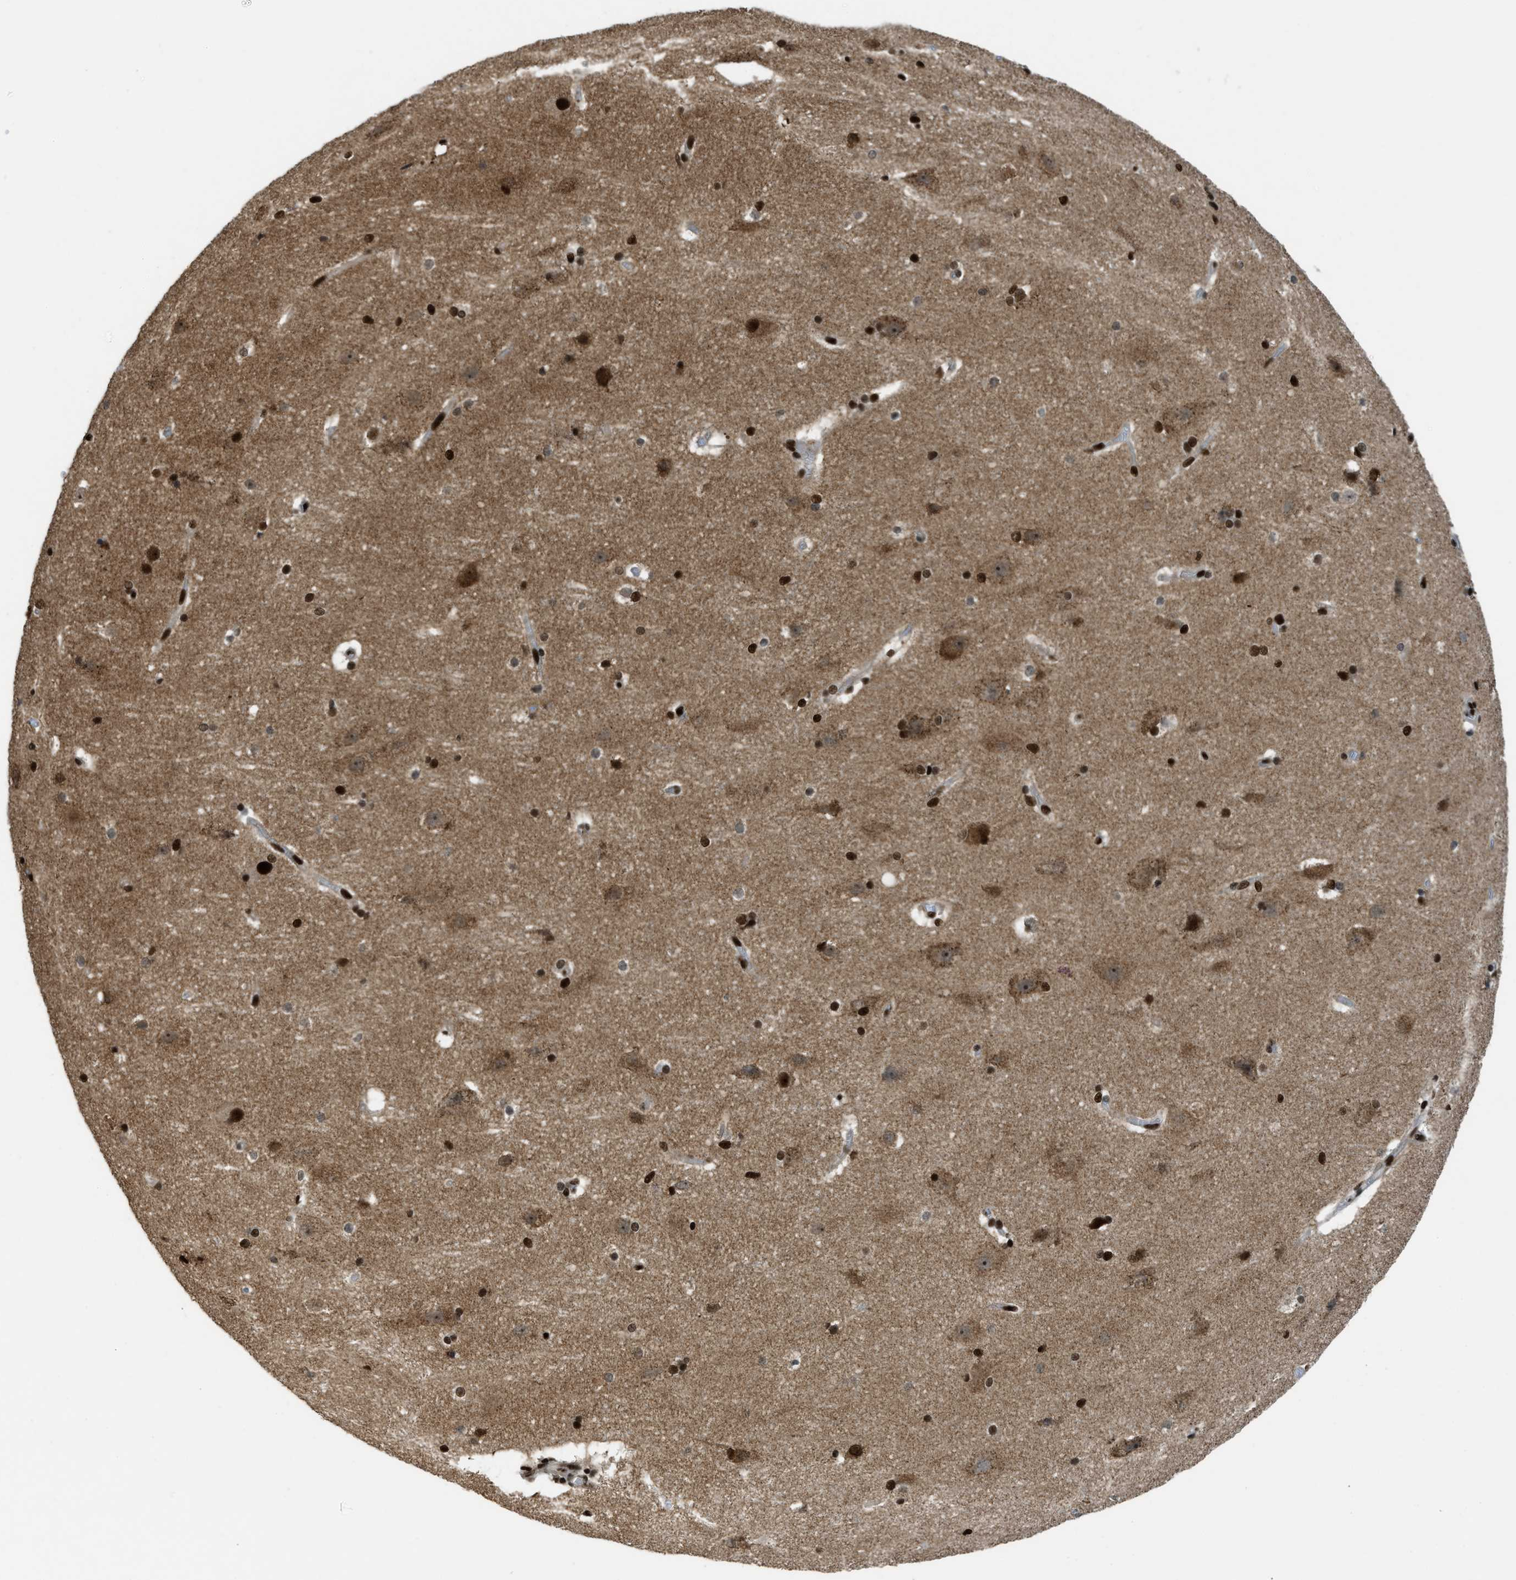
{"staining": {"intensity": "moderate", "quantity": ">75%", "location": "cytoplasmic/membranous"}, "tissue": "cerebral cortex", "cell_type": "Endothelial cells", "image_type": "normal", "snomed": [{"axis": "morphology", "description": "Normal tissue, NOS"}, {"axis": "topography", "description": "Cerebral cortex"}, {"axis": "topography", "description": "Hippocampus"}], "caption": "Cerebral cortex stained with IHC exhibits moderate cytoplasmic/membranous expression in approximately >75% of endothelial cells.", "gene": "RFX5", "patient": {"sex": "female", "age": 19}}